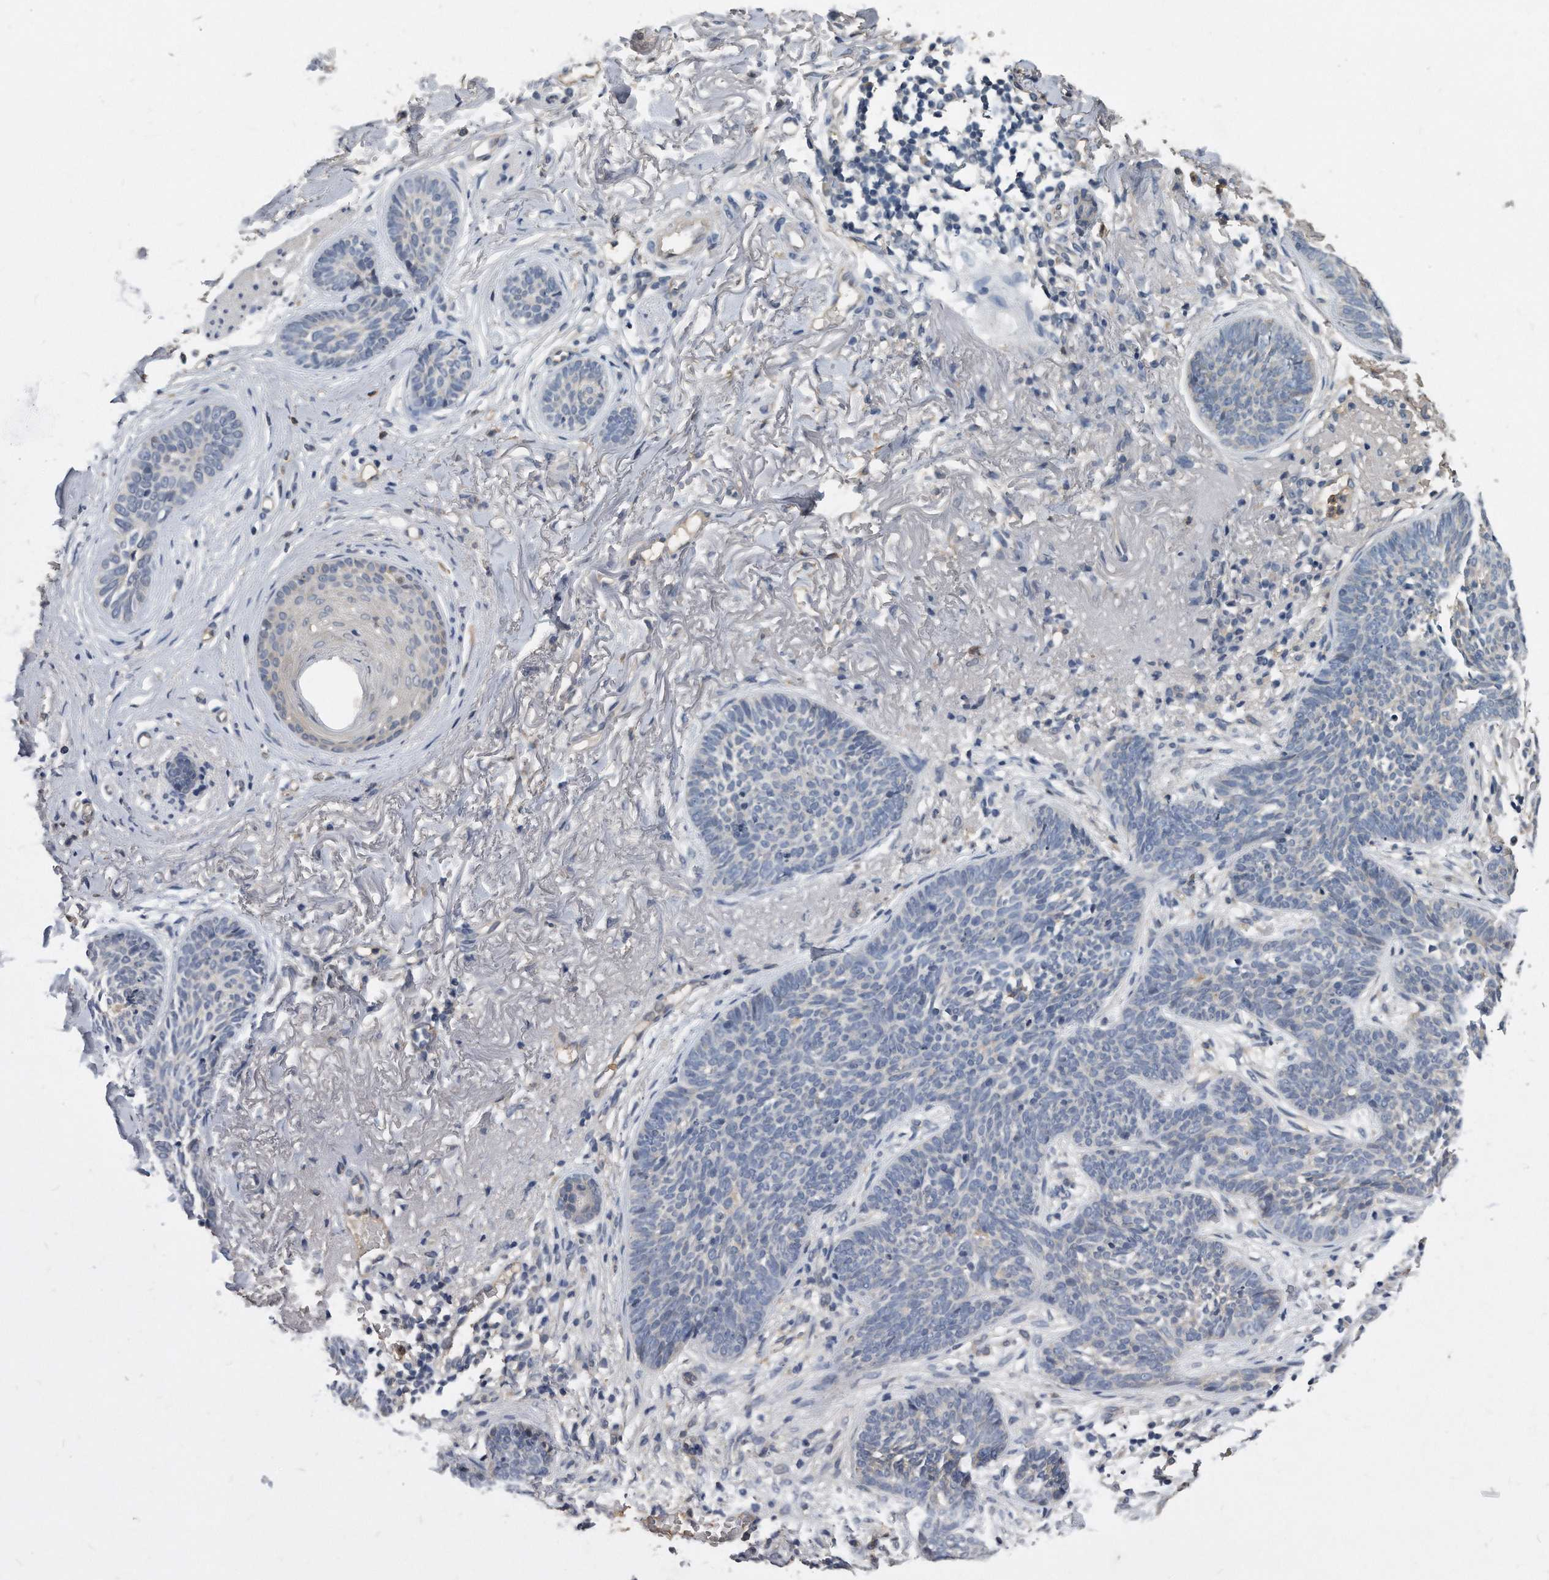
{"staining": {"intensity": "negative", "quantity": "none", "location": "none"}, "tissue": "skin cancer", "cell_type": "Tumor cells", "image_type": "cancer", "snomed": [{"axis": "morphology", "description": "Basal cell carcinoma"}, {"axis": "topography", "description": "Skin"}], "caption": "Immunohistochemistry micrograph of neoplastic tissue: human skin cancer stained with DAB (3,3'-diaminobenzidine) exhibits no significant protein staining in tumor cells.", "gene": "HOMER3", "patient": {"sex": "female", "age": 70}}